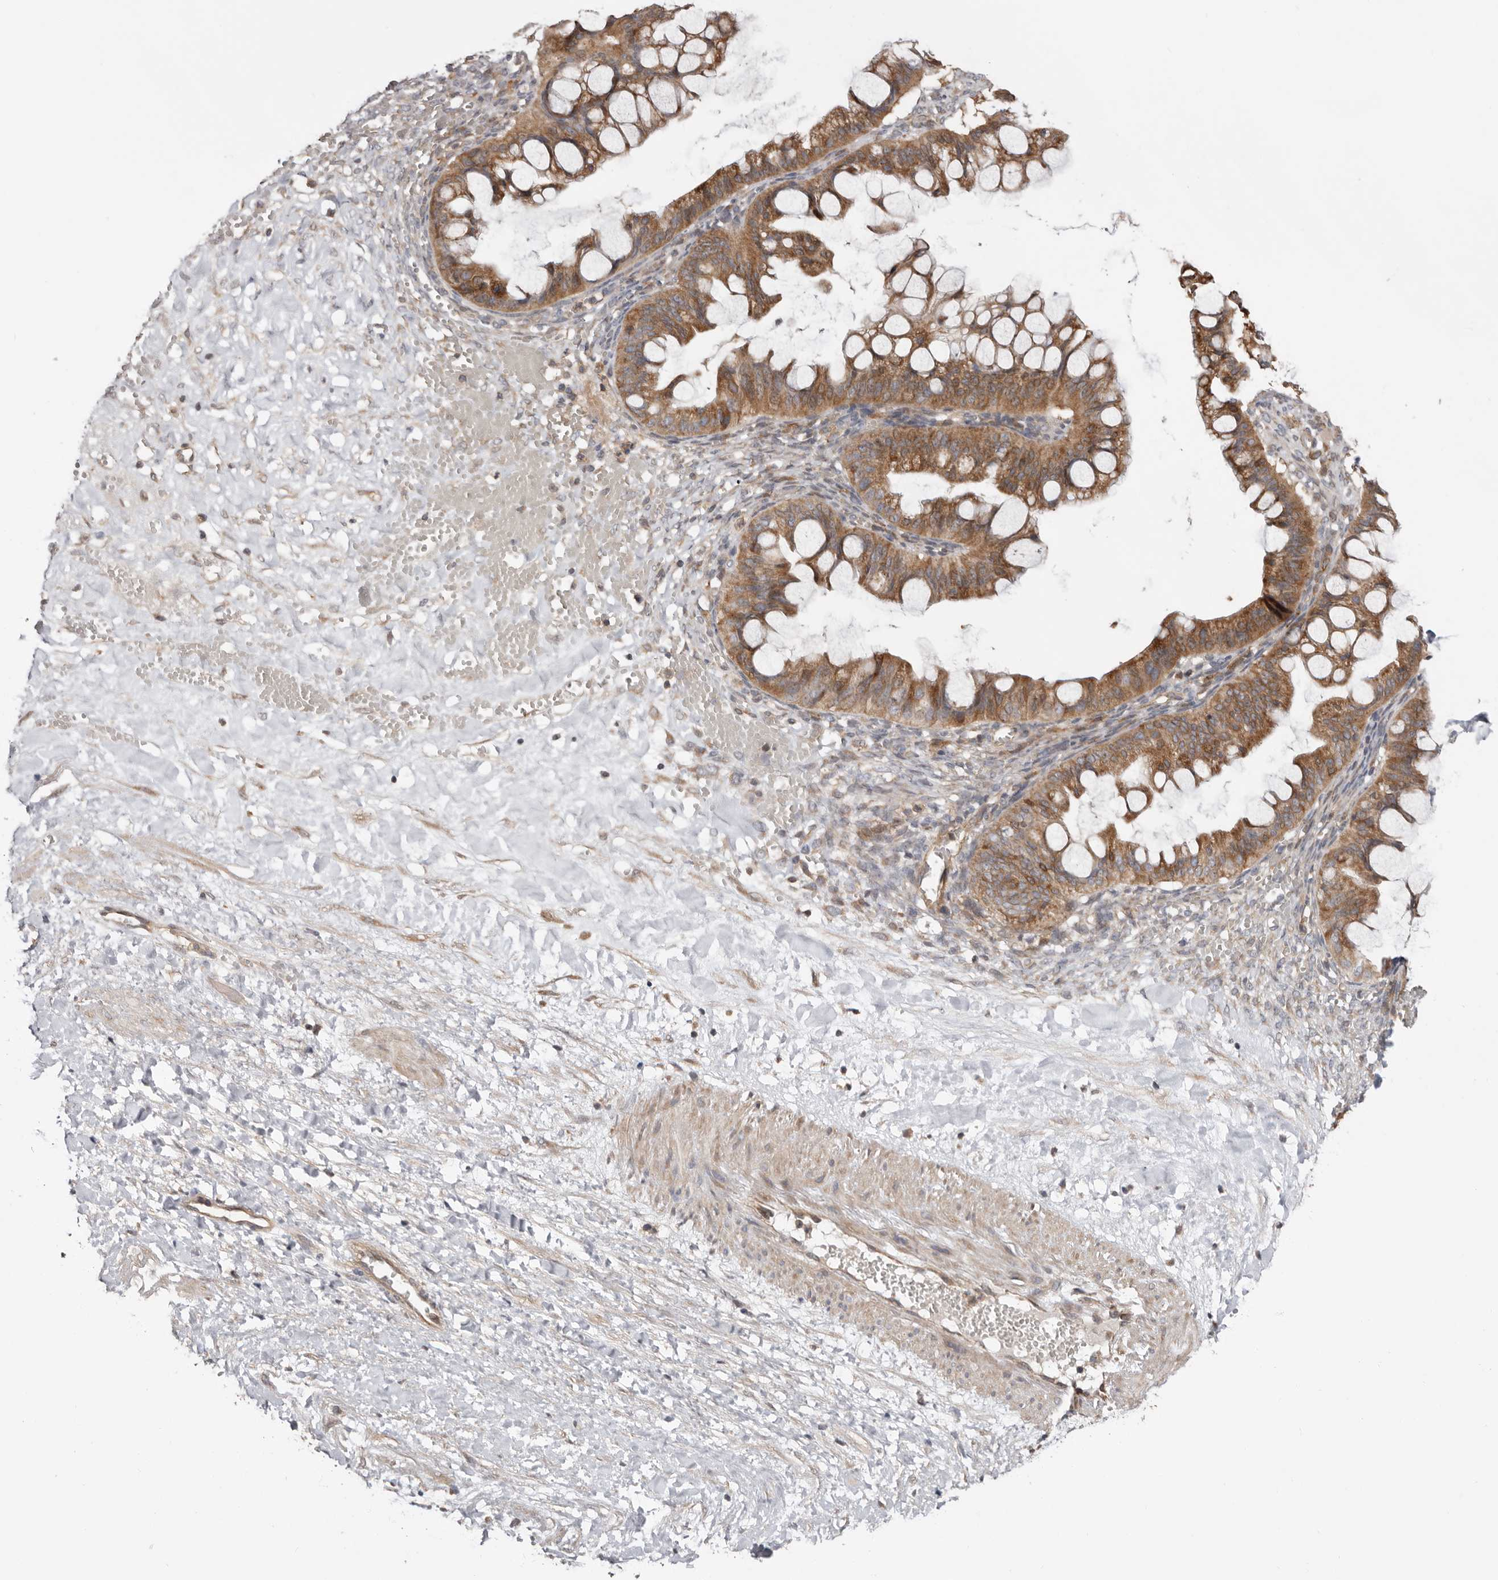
{"staining": {"intensity": "moderate", "quantity": ">75%", "location": "cytoplasmic/membranous"}, "tissue": "ovarian cancer", "cell_type": "Tumor cells", "image_type": "cancer", "snomed": [{"axis": "morphology", "description": "Cystadenocarcinoma, mucinous, NOS"}, {"axis": "topography", "description": "Ovary"}], "caption": "Protein staining by immunohistochemistry exhibits moderate cytoplasmic/membranous expression in approximately >75% of tumor cells in ovarian cancer. (IHC, brightfield microscopy, high magnification).", "gene": "TMUB1", "patient": {"sex": "female", "age": 73}}